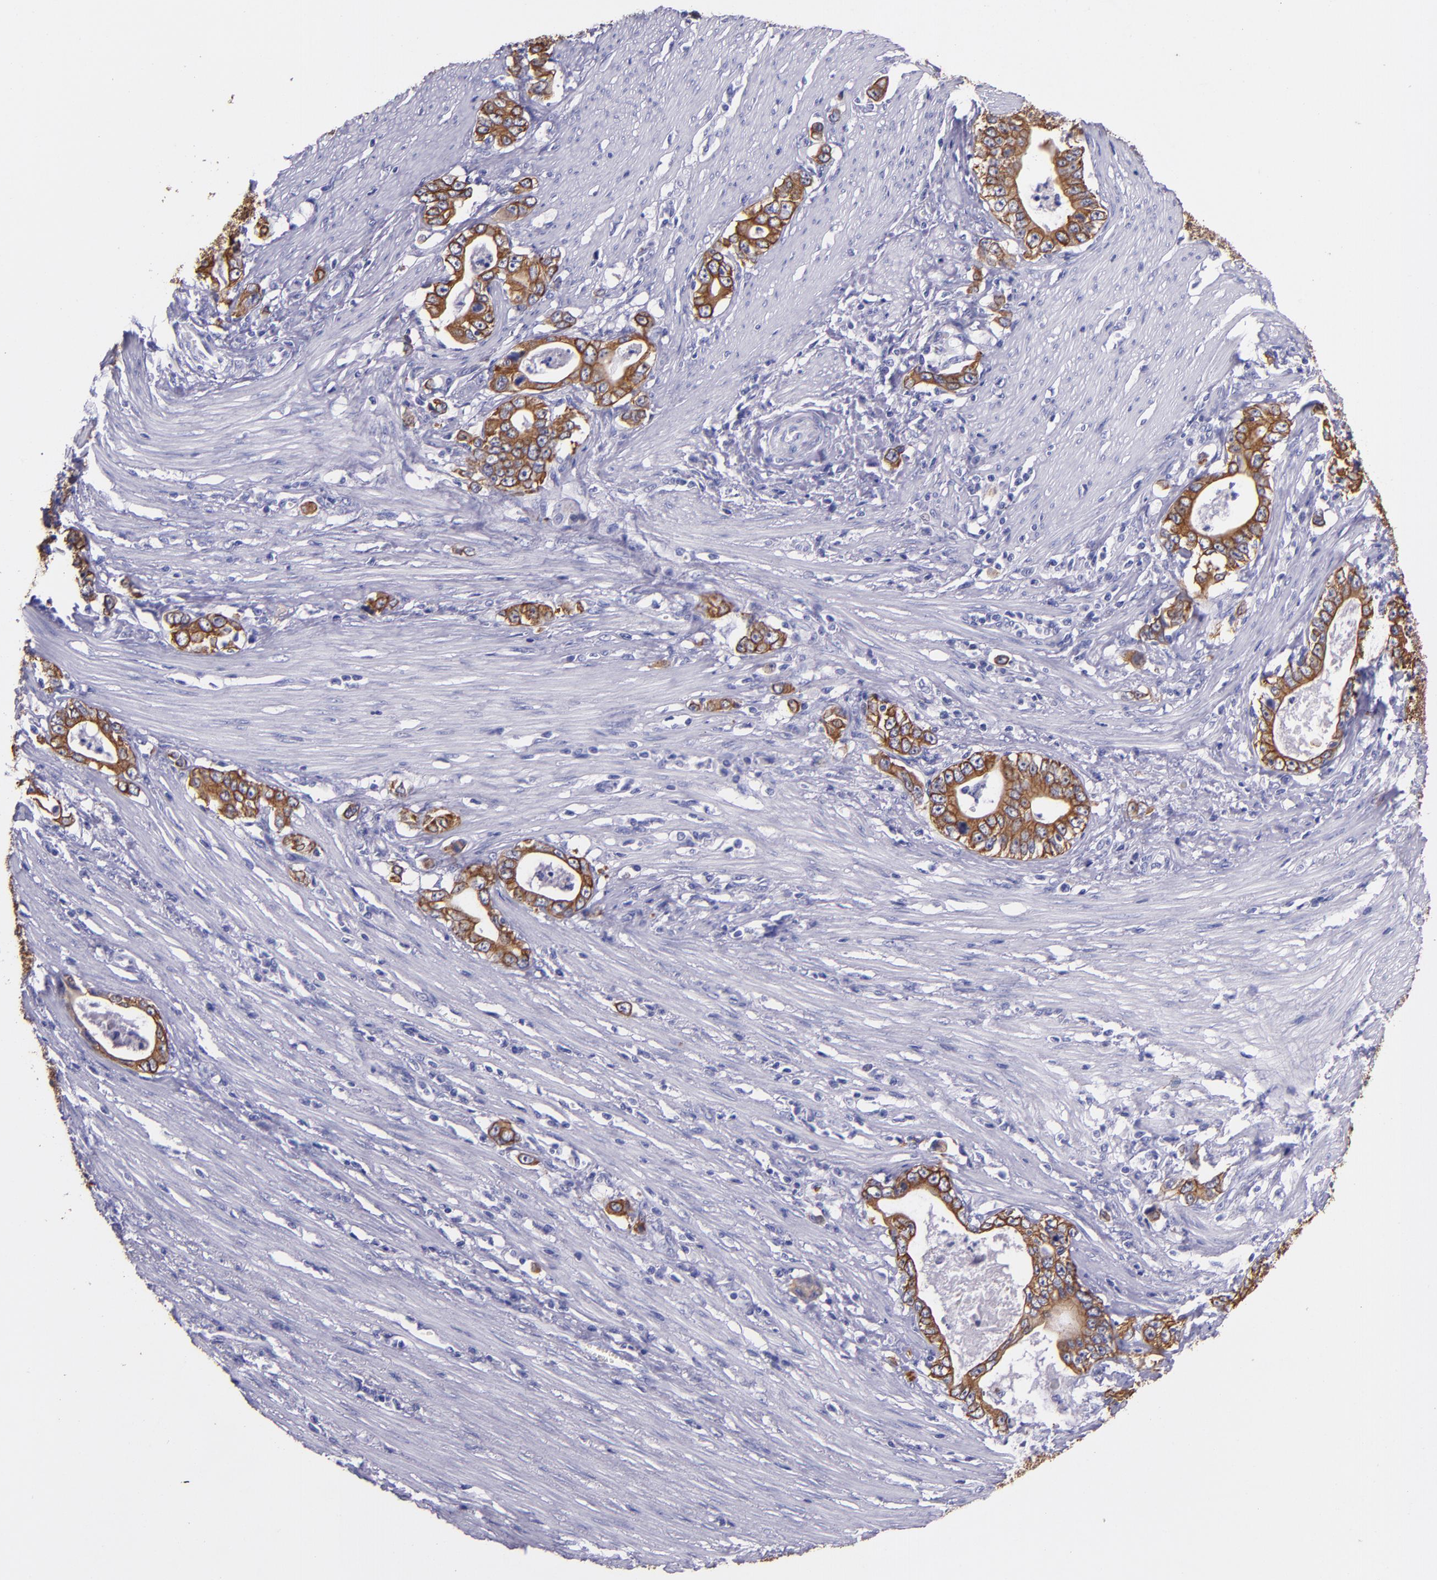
{"staining": {"intensity": "moderate", "quantity": ">75%", "location": "cytoplasmic/membranous"}, "tissue": "stomach cancer", "cell_type": "Tumor cells", "image_type": "cancer", "snomed": [{"axis": "morphology", "description": "Adenocarcinoma, NOS"}, {"axis": "topography", "description": "Stomach, lower"}], "caption": "Stomach cancer stained for a protein (brown) exhibits moderate cytoplasmic/membranous positive staining in about >75% of tumor cells.", "gene": "KRT4", "patient": {"sex": "female", "age": 72}}